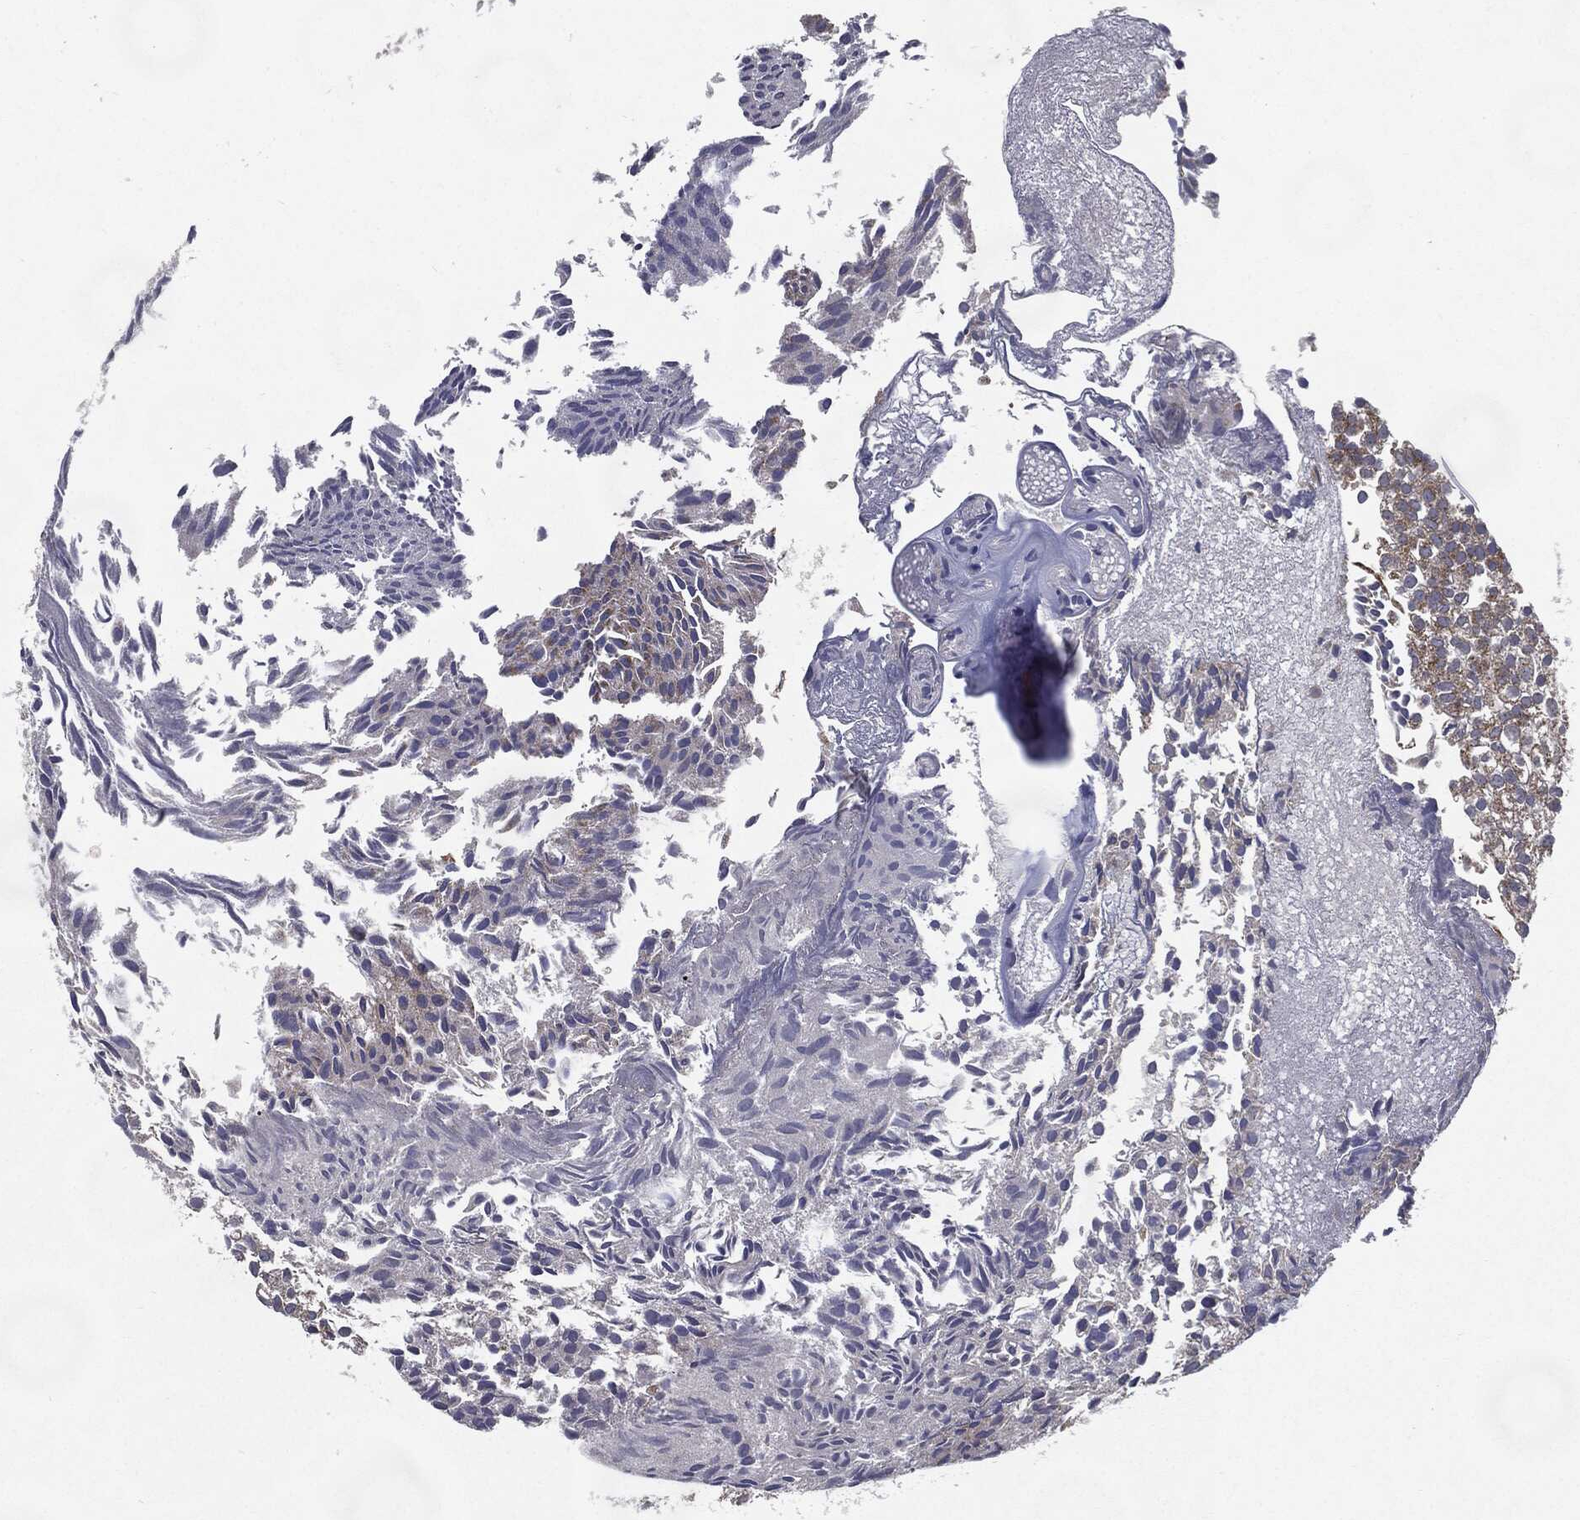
{"staining": {"intensity": "moderate", "quantity": "<25%", "location": "cytoplasmic/membranous"}, "tissue": "urothelial cancer", "cell_type": "Tumor cells", "image_type": "cancer", "snomed": [{"axis": "morphology", "description": "Urothelial carcinoma, Low grade"}, {"axis": "topography", "description": "Urinary bladder"}], "caption": "Approximately <25% of tumor cells in urothelial carcinoma (low-grade) demonstrate moderate cytoplasmic/membranous protein expression as visualized by brown immunohistochemical staining.", "gene": "HDAC5", "patient": {"sex": "male", "age": 89}}